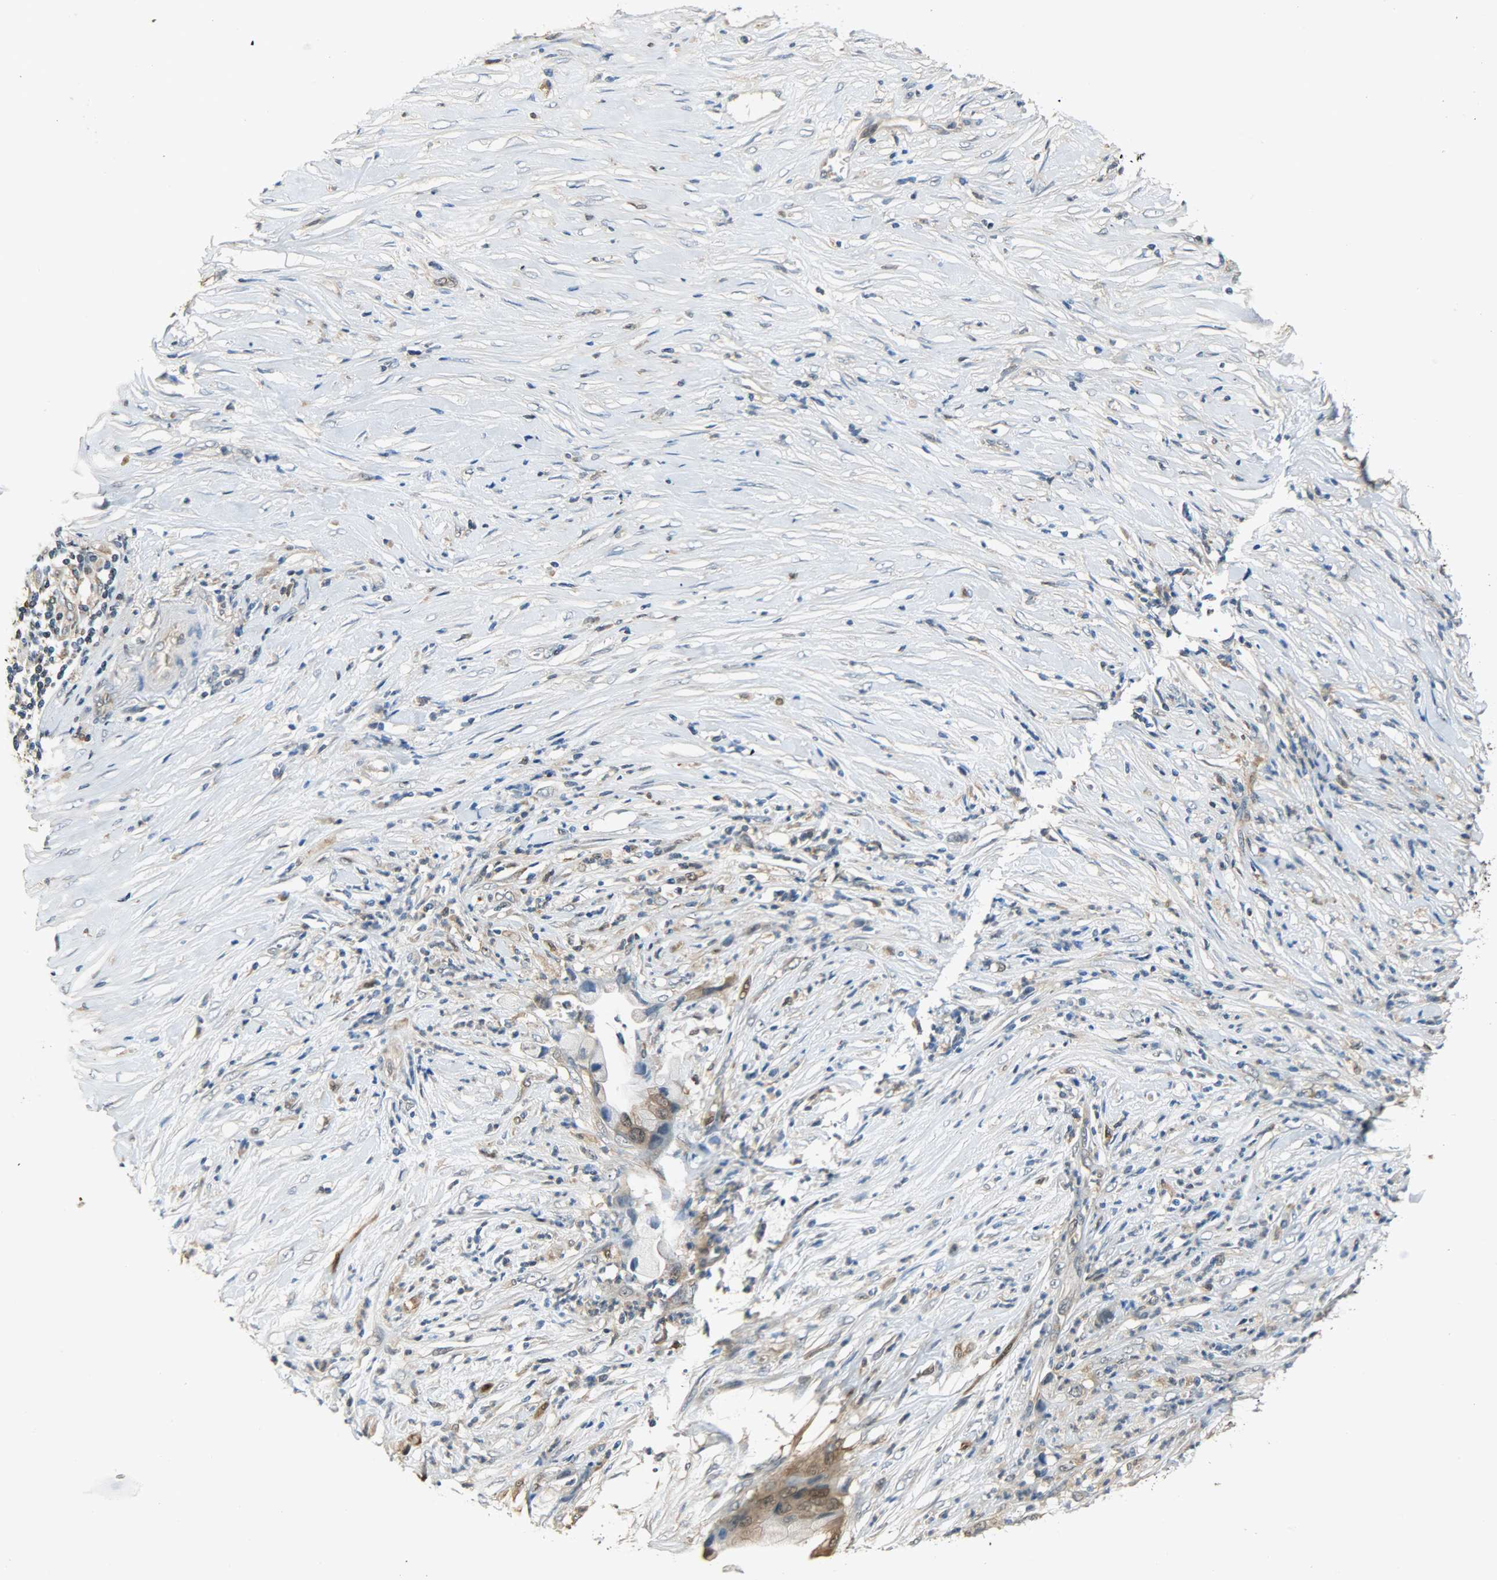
{"staining": {"intensity": "strong", "quantity": ">75%", "location": "cytoplasmic/membranous,nuclear"}, "tissue": "pancreatic cancer", "cell_type": "Tumor cells", "image_type": "cancer", "snomed": [{"axis": "morphology", "description": "Adenocarcinoma, NOS"}, {"axis": "topography", "description": "Pancreas"}], "caption": "Pancreatic adenocarcinoma stained for a protein shows strong cytoplasmic/membranous and nuclear positivity in tumor cells.", "gene": "EIF4EBP1", "patient": {"sex": "female", "age": 59}}